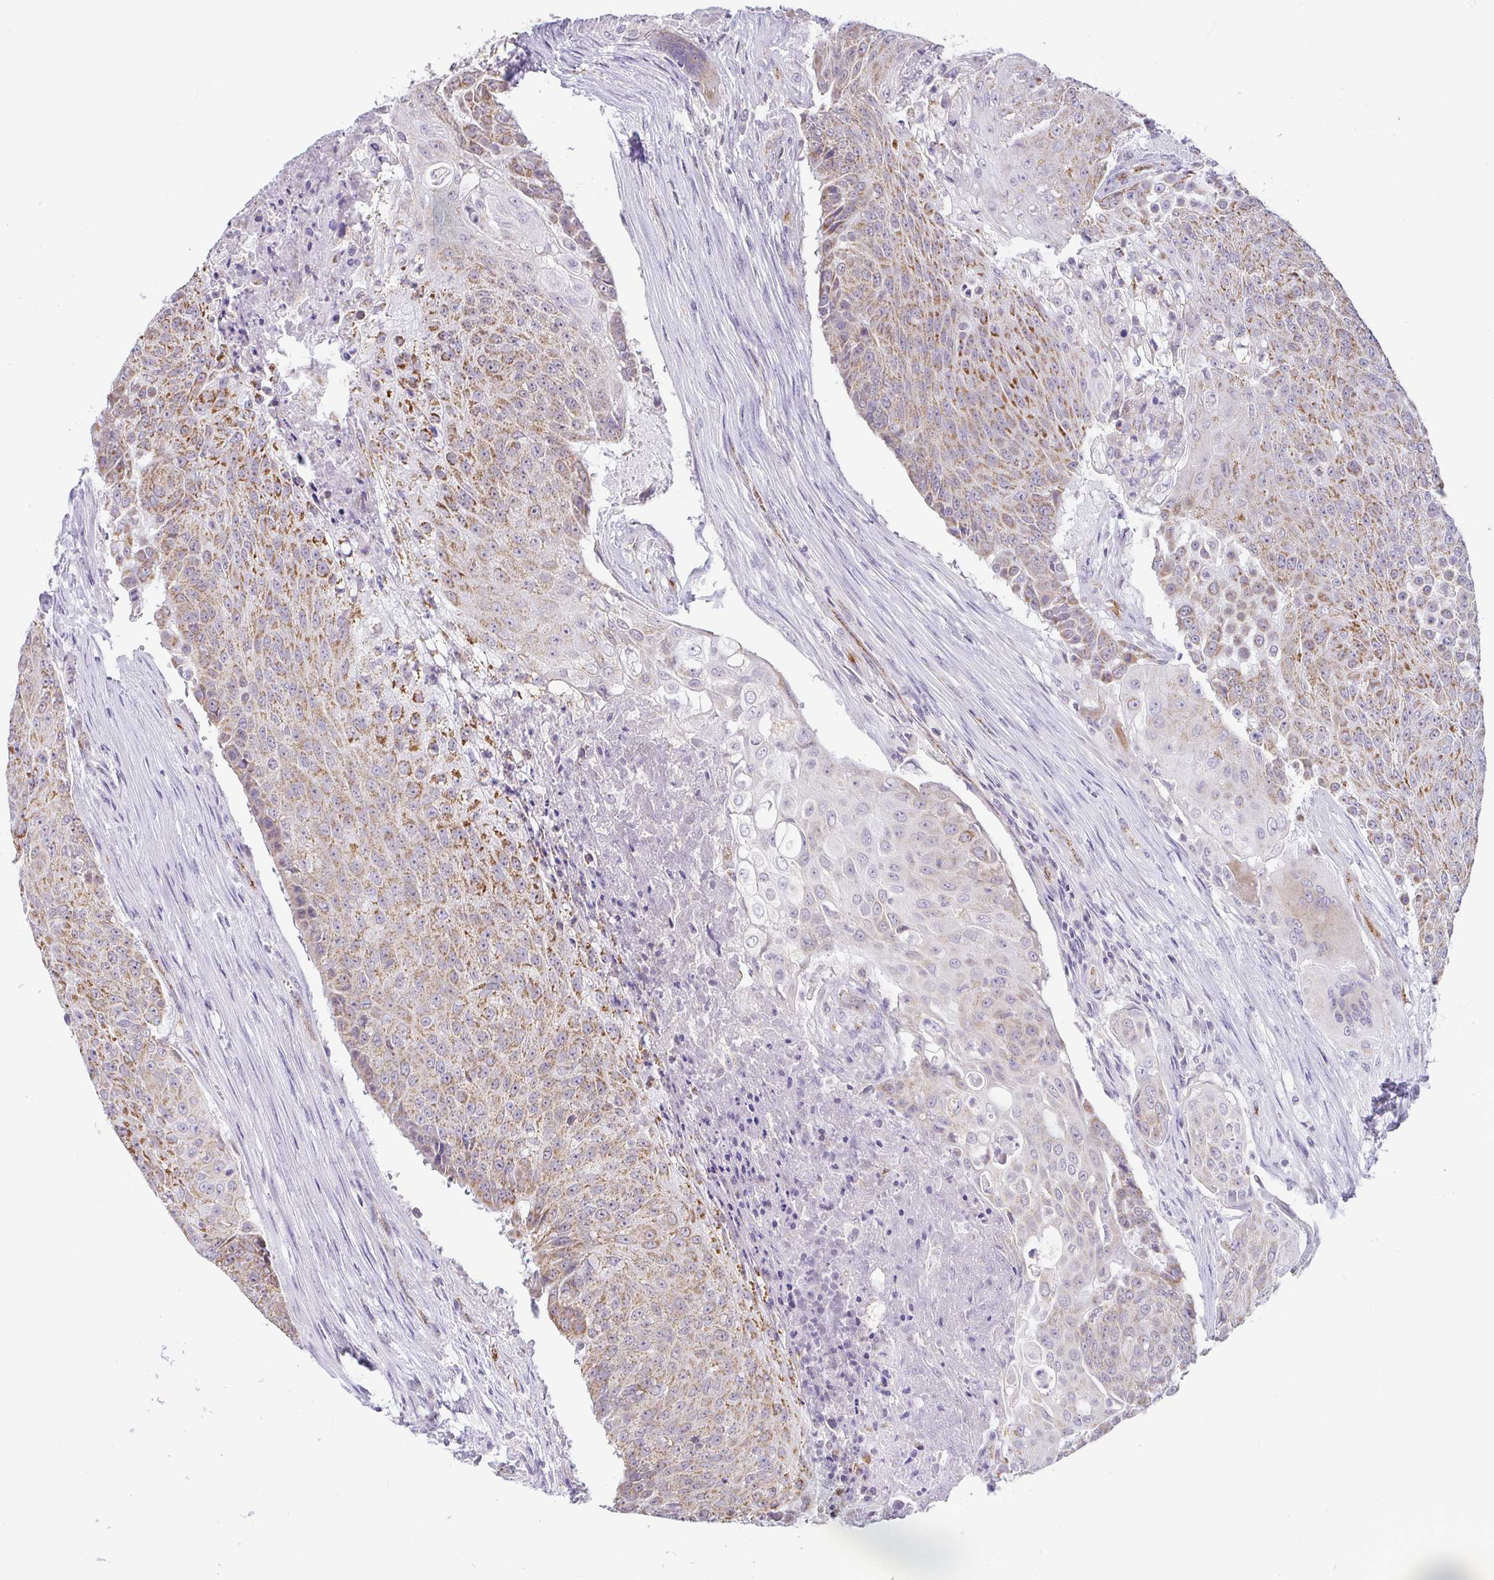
{"staining": {"intensity": "moderate", "quantity": "25%-75%", "location": "cytoplasmic/membranous"}, "tissue": "urothelial cancer", "cell_type": "Tumor cells", "image_type": "cancer", "snomed": [{"axis": "morphology", "description": "Urothelial carcinoma, High grade"}, {"axis": "topography", "description": "Urinary bladder"}], "caption": "A brown stain highlights moderate cytoplasmic/membranous staining of a protein in urothelial carcinoma (high-grade) tumor cells.", "gene": "PLCD4", "patient": {"sex": "female", "age": 63}}